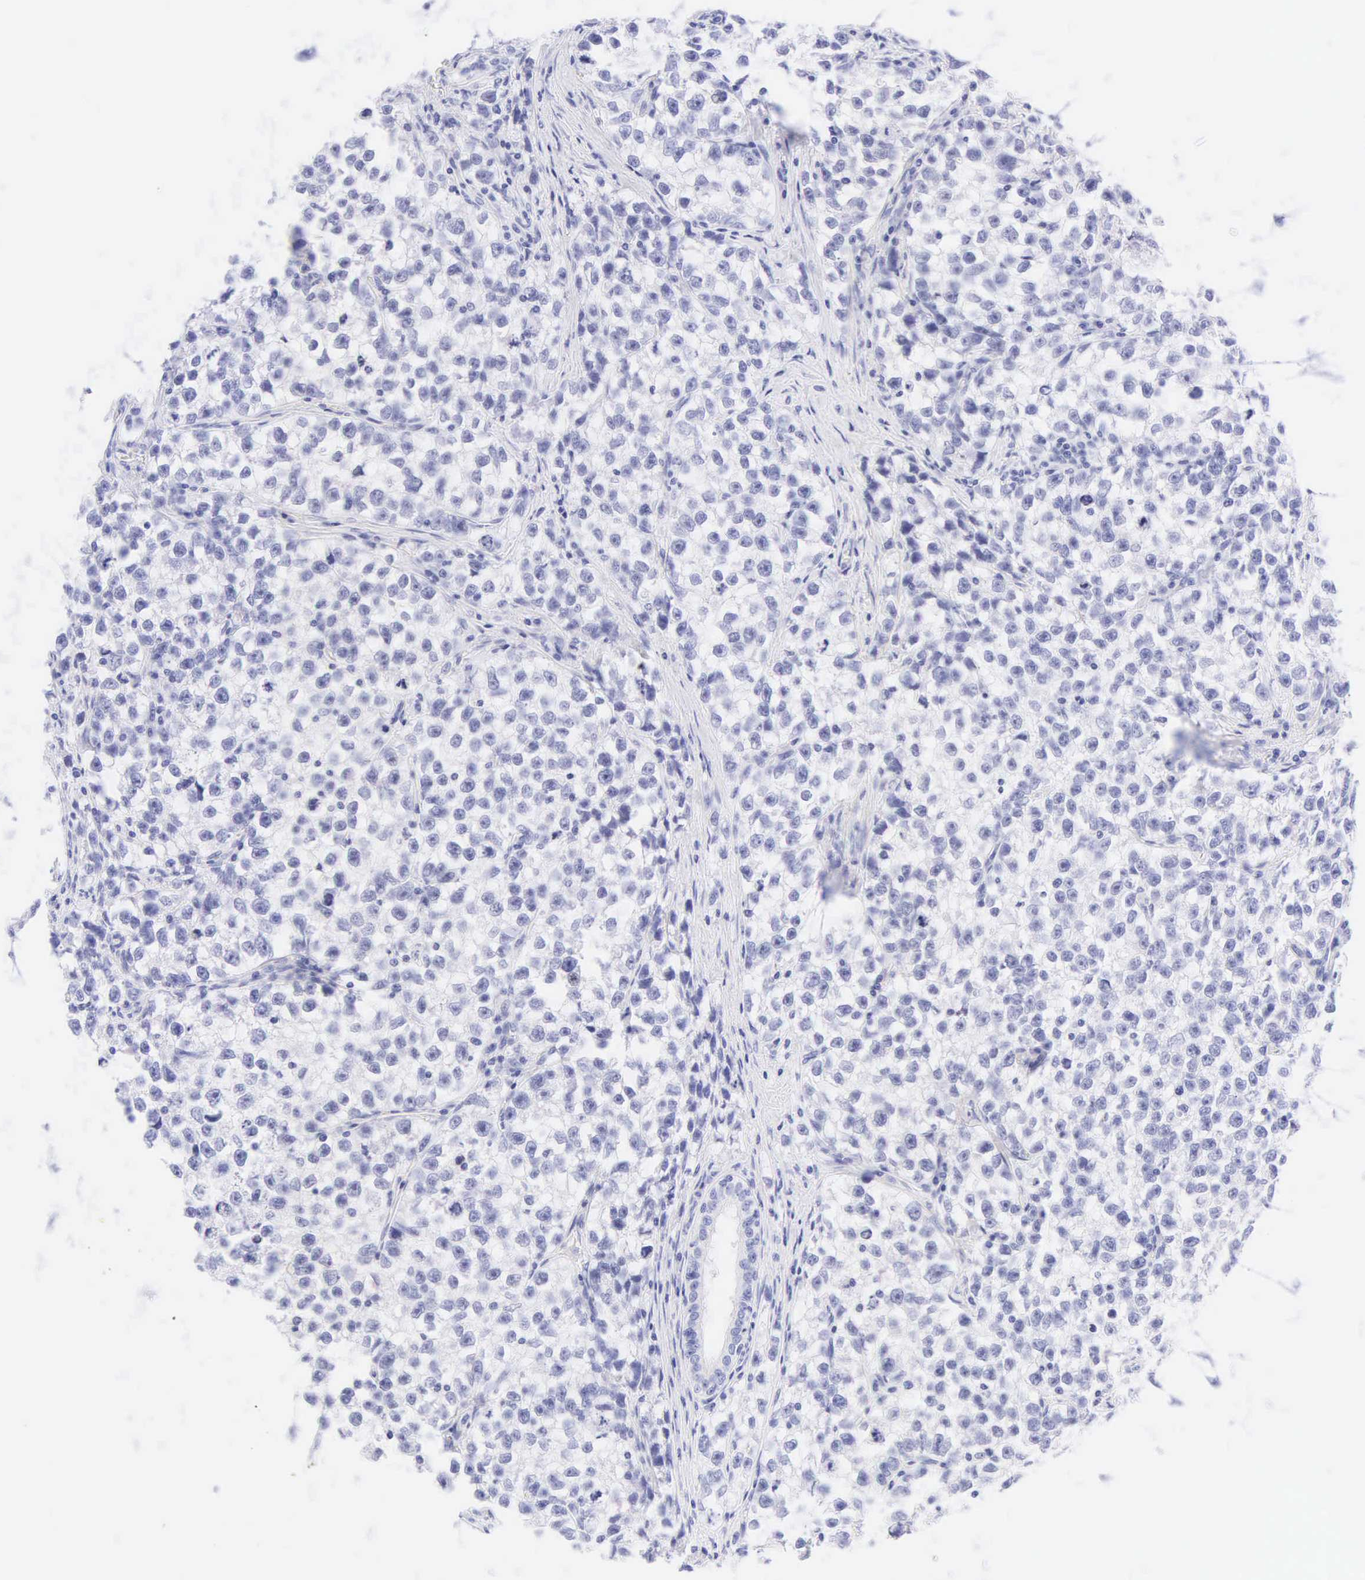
{"staining": {"intensity": "negative", "quantity": "none", "location": "none"}, "tissue": "testis cancer", "cell_type": "Tumor cells", "image_type": "cancer", "snomed": [{"axis": "morphology", "description": "Seminoma, NOS"}, {"axis": "morphology", "description": "Carcinoma, Embryonal, NOS"}, {"axis": "topography", "description": "Testis"}], "caption": "Tumor cells are negative for protein expression in human testis cancer (embryonal carcinoma). (DAB (3,3'-diaminobenzidine) immunohistochemistry, high magnification).", "gene": "KRT20", "patient": {"sex": "male", "age": 30}}